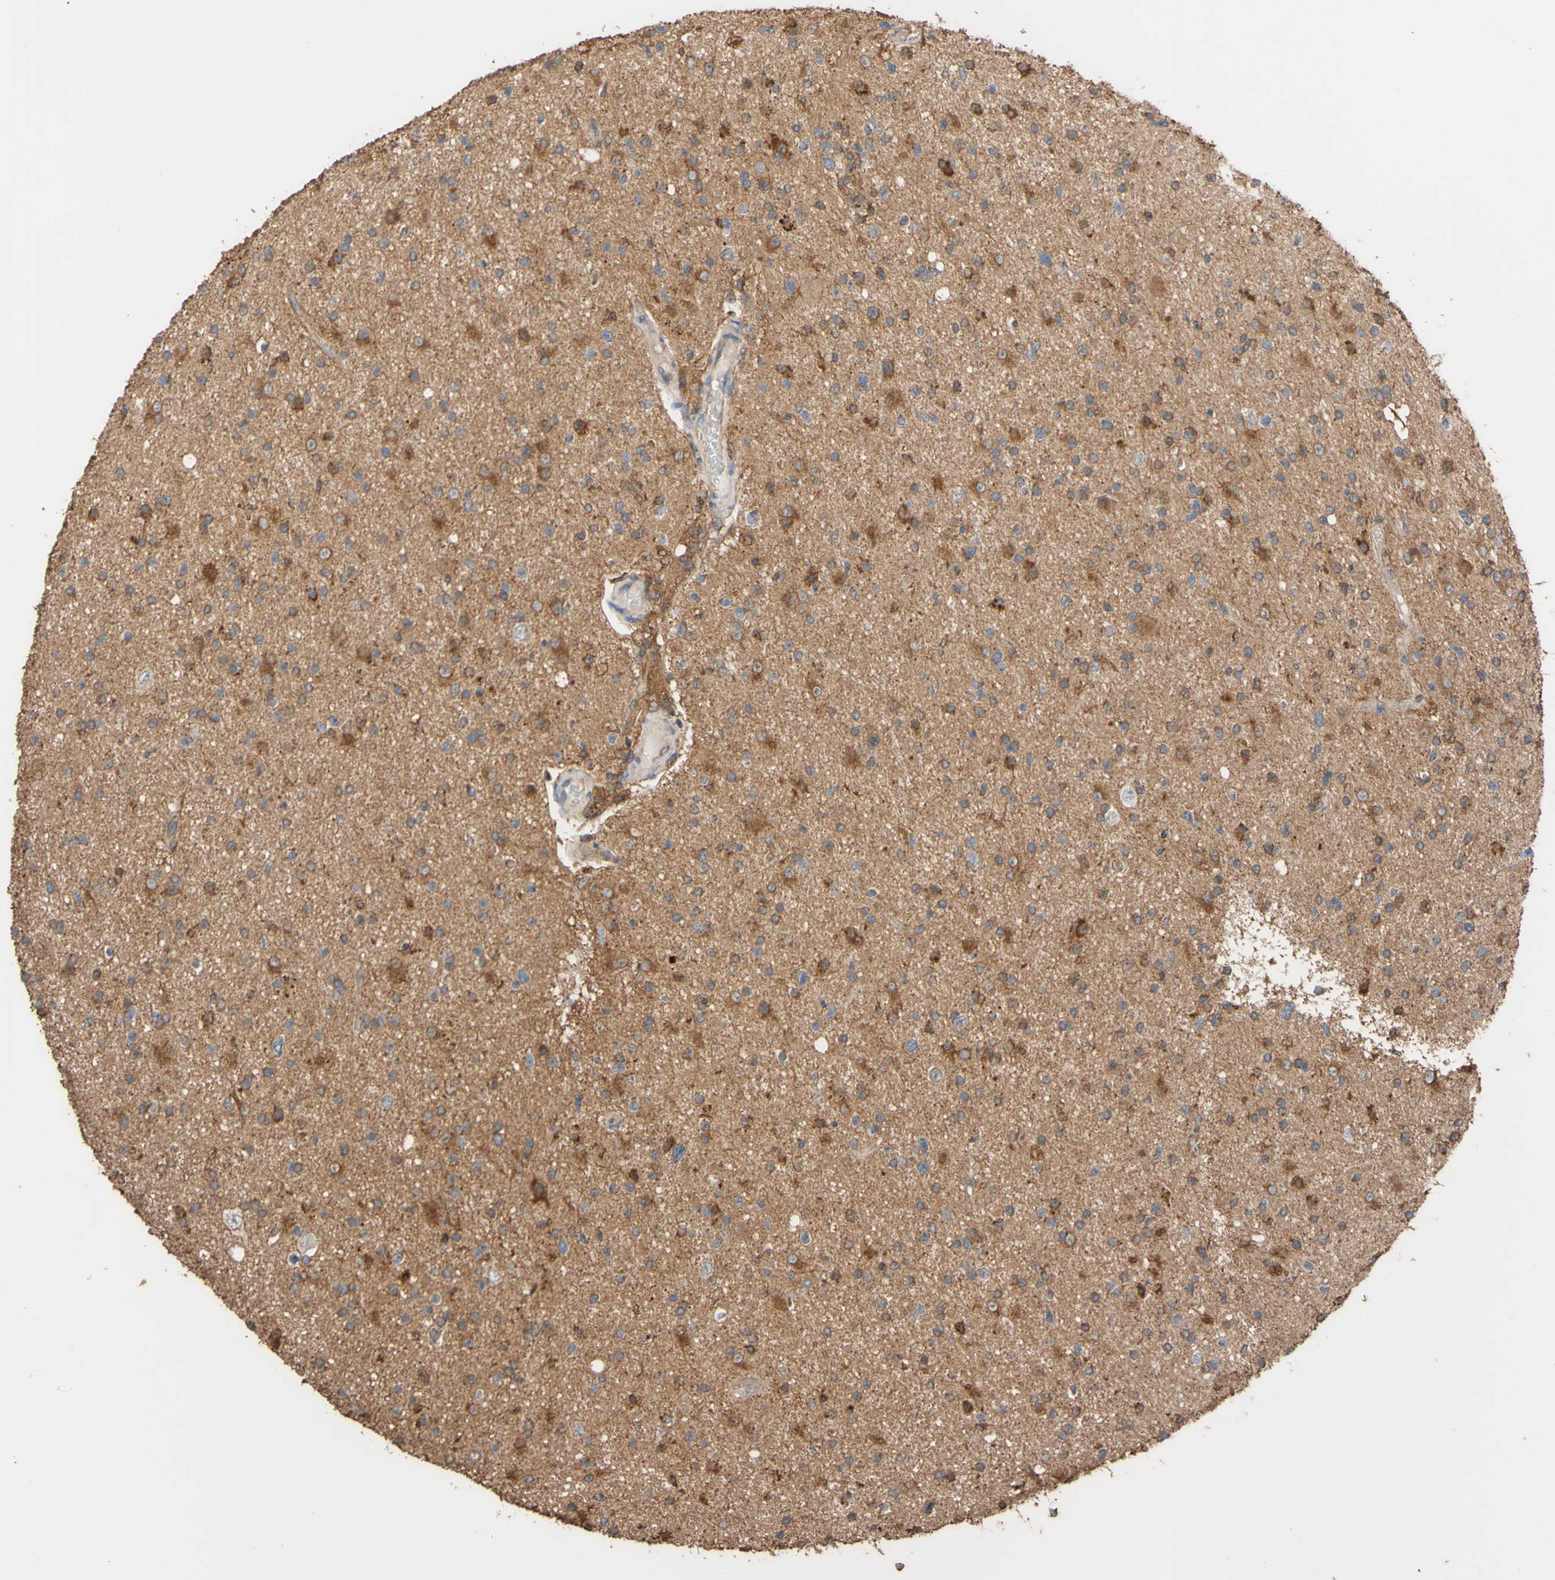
{"staining": {"intensity": "moderate", "quantity": "25%-75%", "location": "cytoplasmic/membranous"}, "tissue": "glioma", "cell_type": "Tumor cells", "image_type": "cancer", "snomed": [{"axis": "morphology", "description": "Glioma, malignant, High grade"}, {"axis": "topography", "description": "Brain"}], "caption": "A micrograph showing moderate cytoplasmic/membranous expression in about 25%-75% of tumor cells in glioma, as visualized by brown immunohistochemical staining.", "gene": "ALDH9A1", "patient": {"sex": "male", "age": 33}}